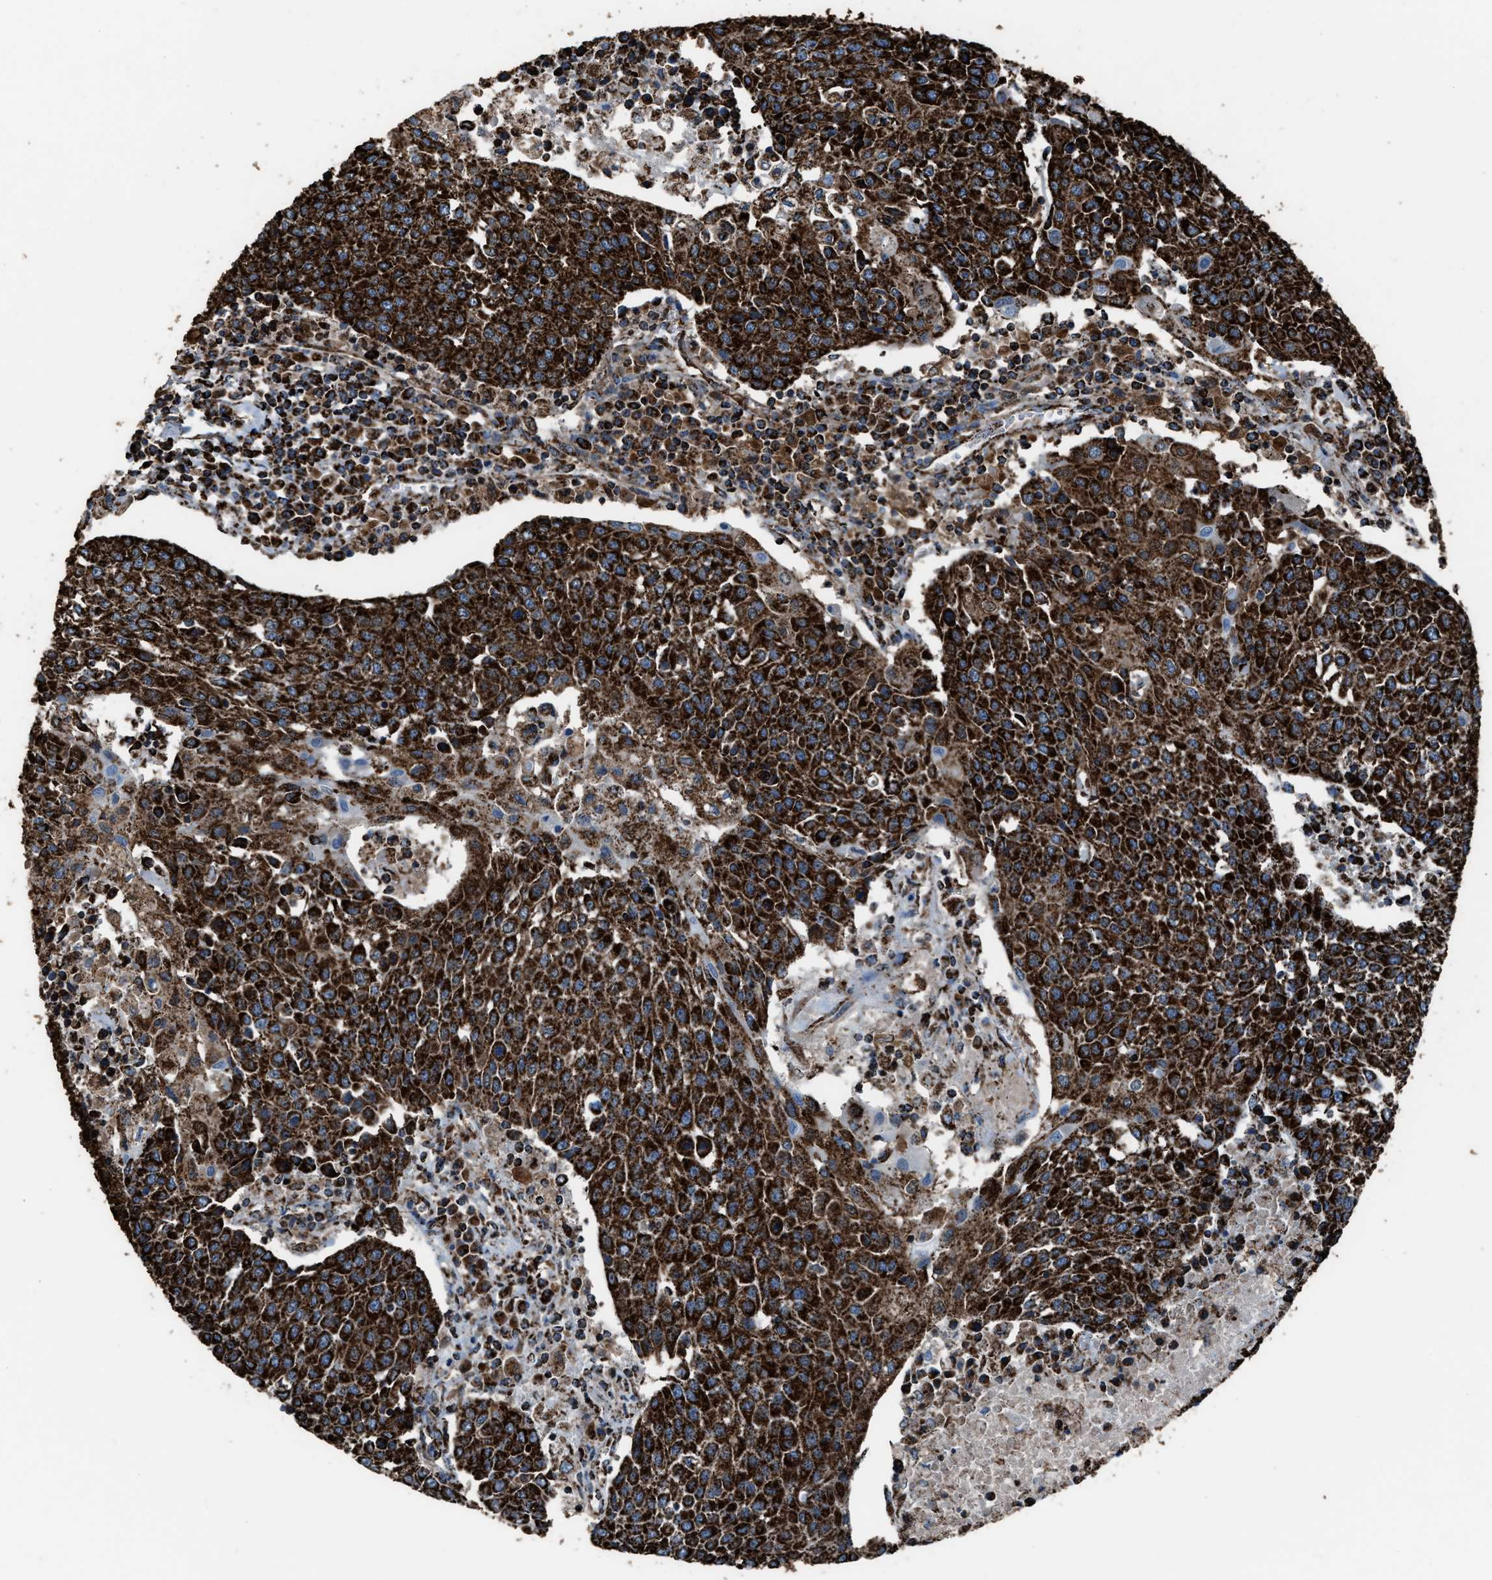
{"staining": {"intensity": "strong", "quantity": ">75%", "location": "cytoplasmic/membranous"}, "tissue": "urothelial cancer", "cell_type": "Tumor cells", "image_type": "cancer", "snomed": [{"axis": "morphology", "description": "Urothelial carcinoma, High grade"}, {"axis": "topography", "description": "Urinary bladder"}], "caption": "Protein staining of urothelial cancer tissue shows strong cytoplasmic/membranous staining in approximately >75% of tumor cells. The staining was performed using DAB, with brown indicating positive protein expression. Nuclei are stained blue with hematoxylin.", "gene": "MDH2", "patient": {"sex": "female", "age": 85}}